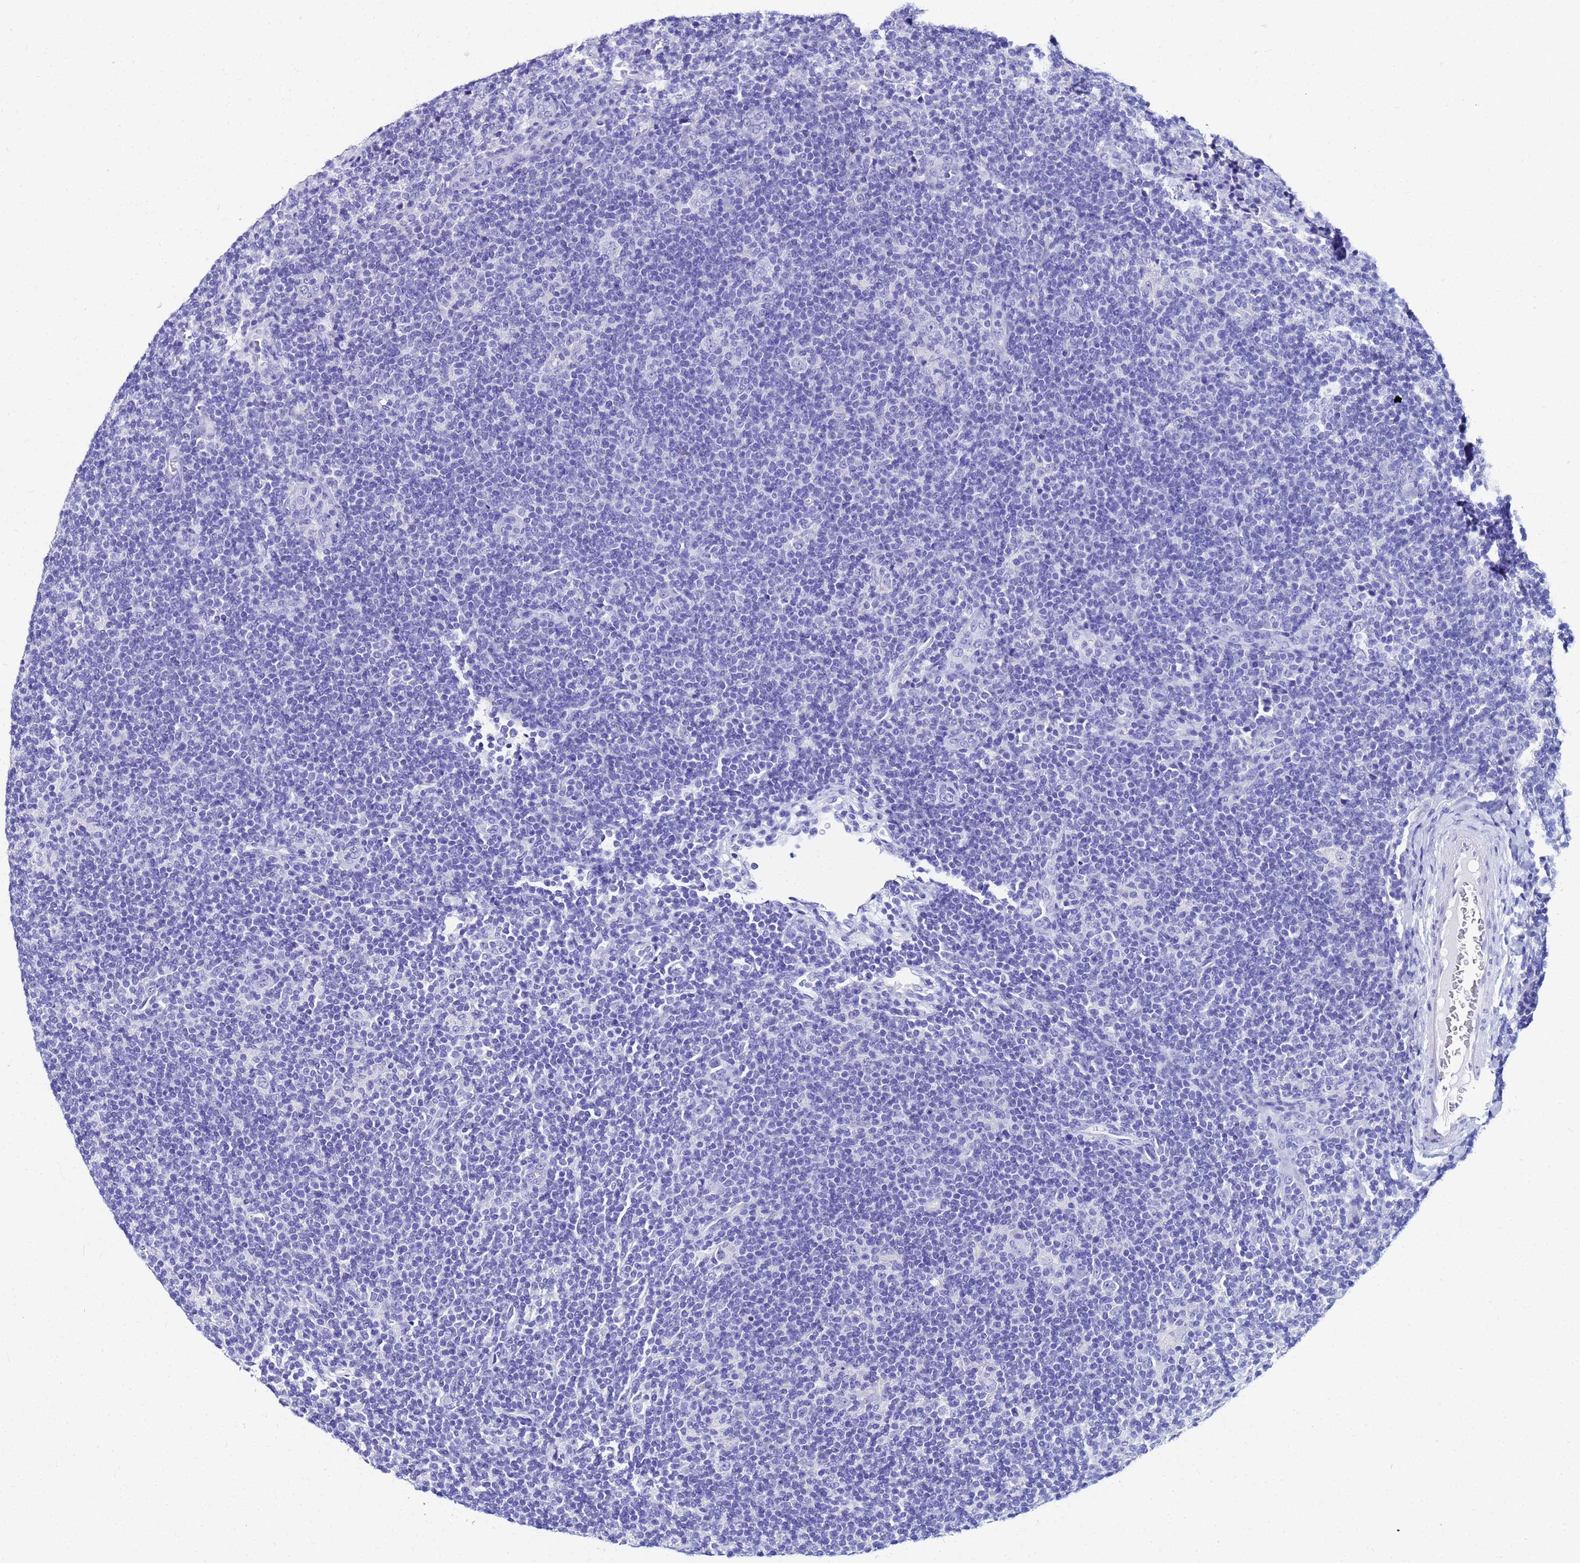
{"staining": {"intensity": "negative", "quantity": "none", "location": "none"}, "tissue": "lymphoma", "cell_type": "Tumor cells", "image_type": "cancer", "snomed": [{"axis": "morphology", "description": "Hodgkin's disease, NOS"}, {"axis": "topography", "description": "Lymph node"}], "caption": "Immunohistochemistry of lymphoma displays no positivity in tumor cells. The staining is performed using DAB brown chromogen with nuclei counter-stained in using hematoxylin.", "gene": "PPP1R14C", "patient": {"sex": "female", "age": 57}}